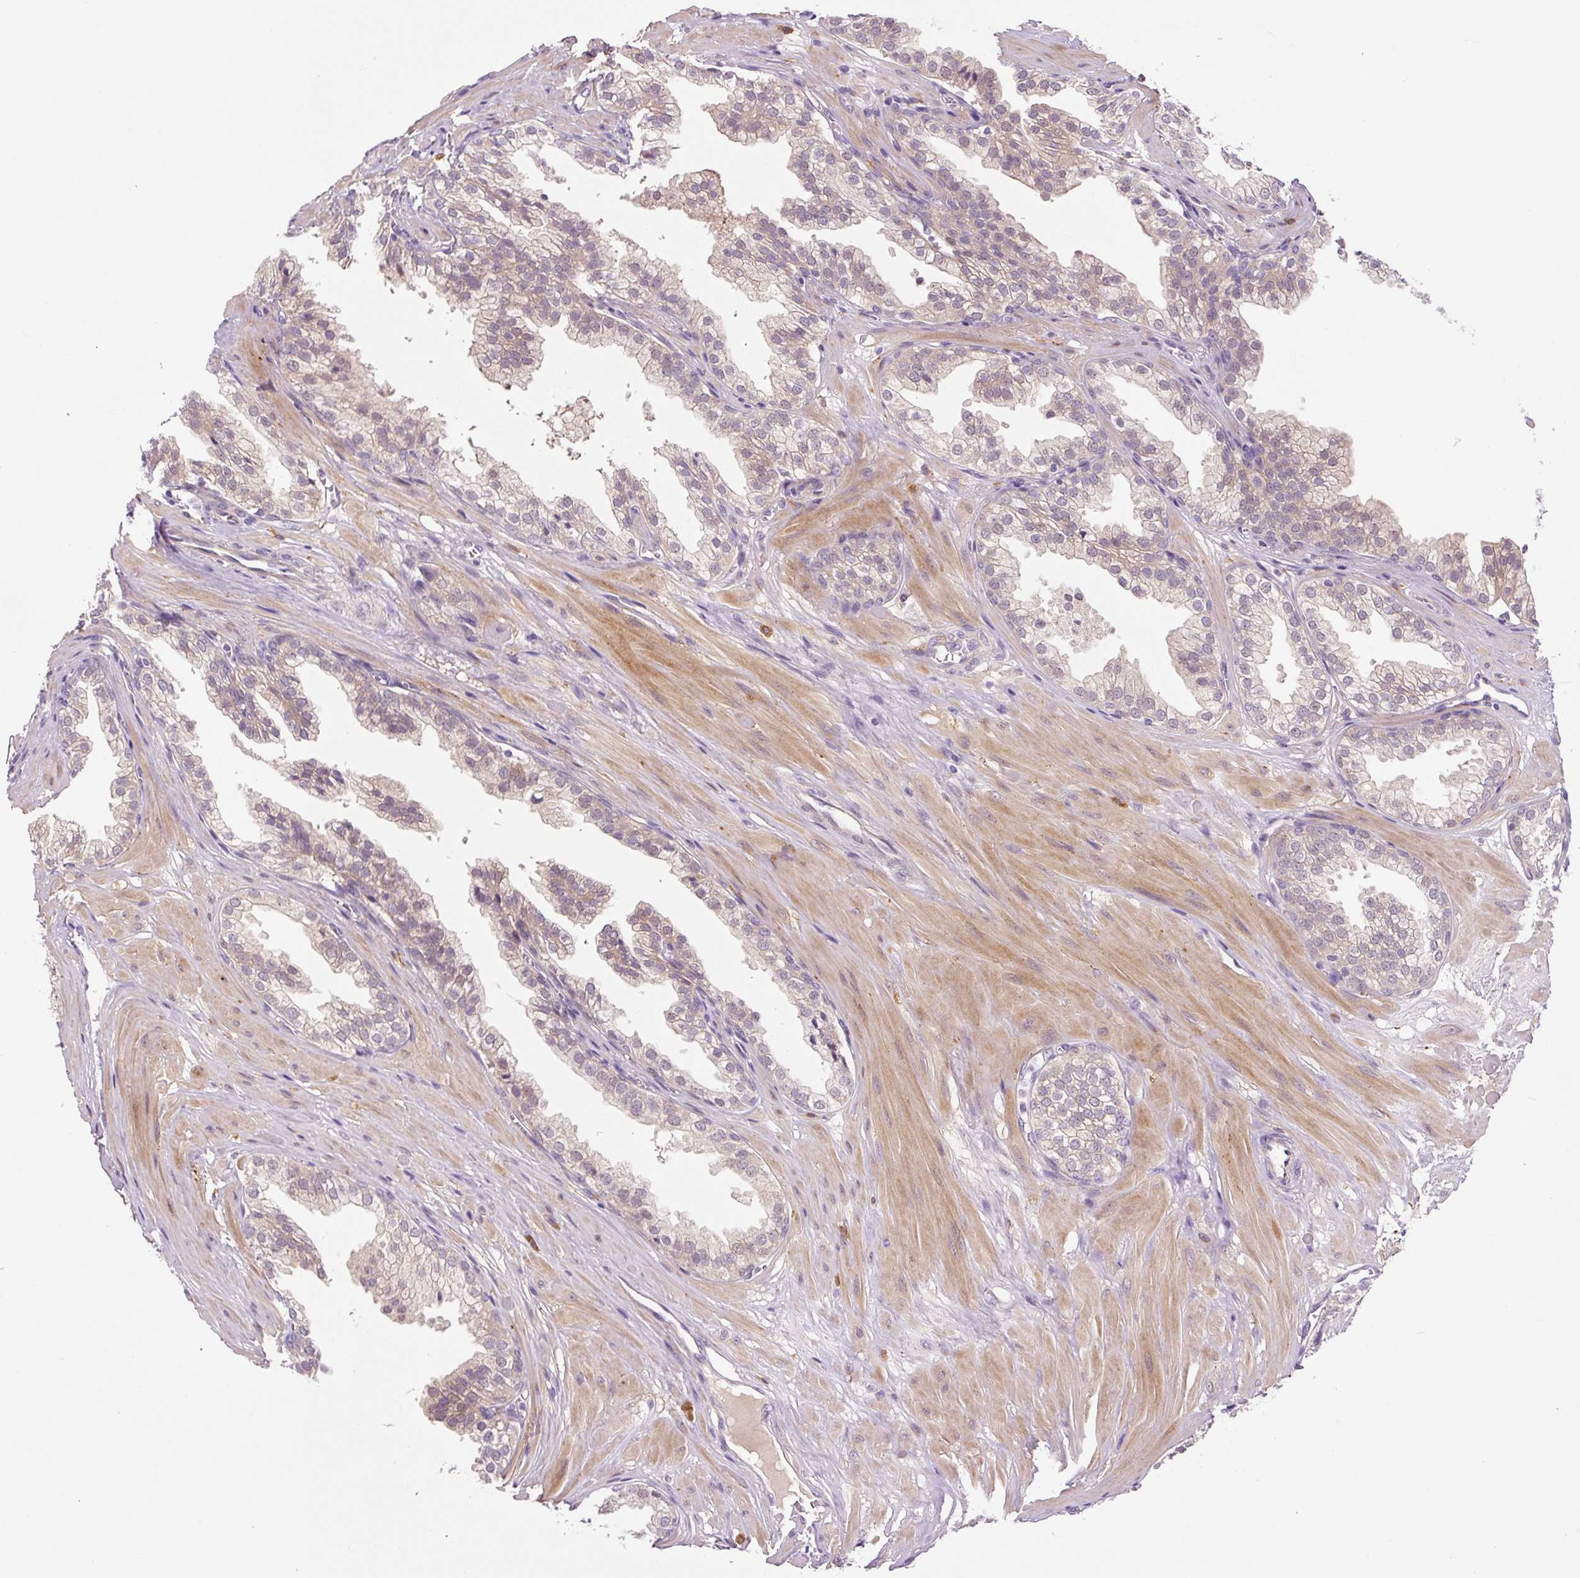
{"staining": {"intensity": "weak", "quantity": "<25%", "location": "cytoplasmic/membranous"}, "tissue": "prostate", "cell_type": "Glandular cells", "image_type": "normal", "snomed": [{"axis": "morphology", "description": "Normal tissue, NOS"}, {"axis": "topography", "description": "Prostate"}, {"axis": "topography", "description": "Peripheral nerve tissue"}], "caption": "IHC micrograph of benign prostate: prostate stained with DAB shows no significant protein positivity in glandular cells.", "gene": "PRKAA2", "patient": {"sex": "male", "age": 55}}